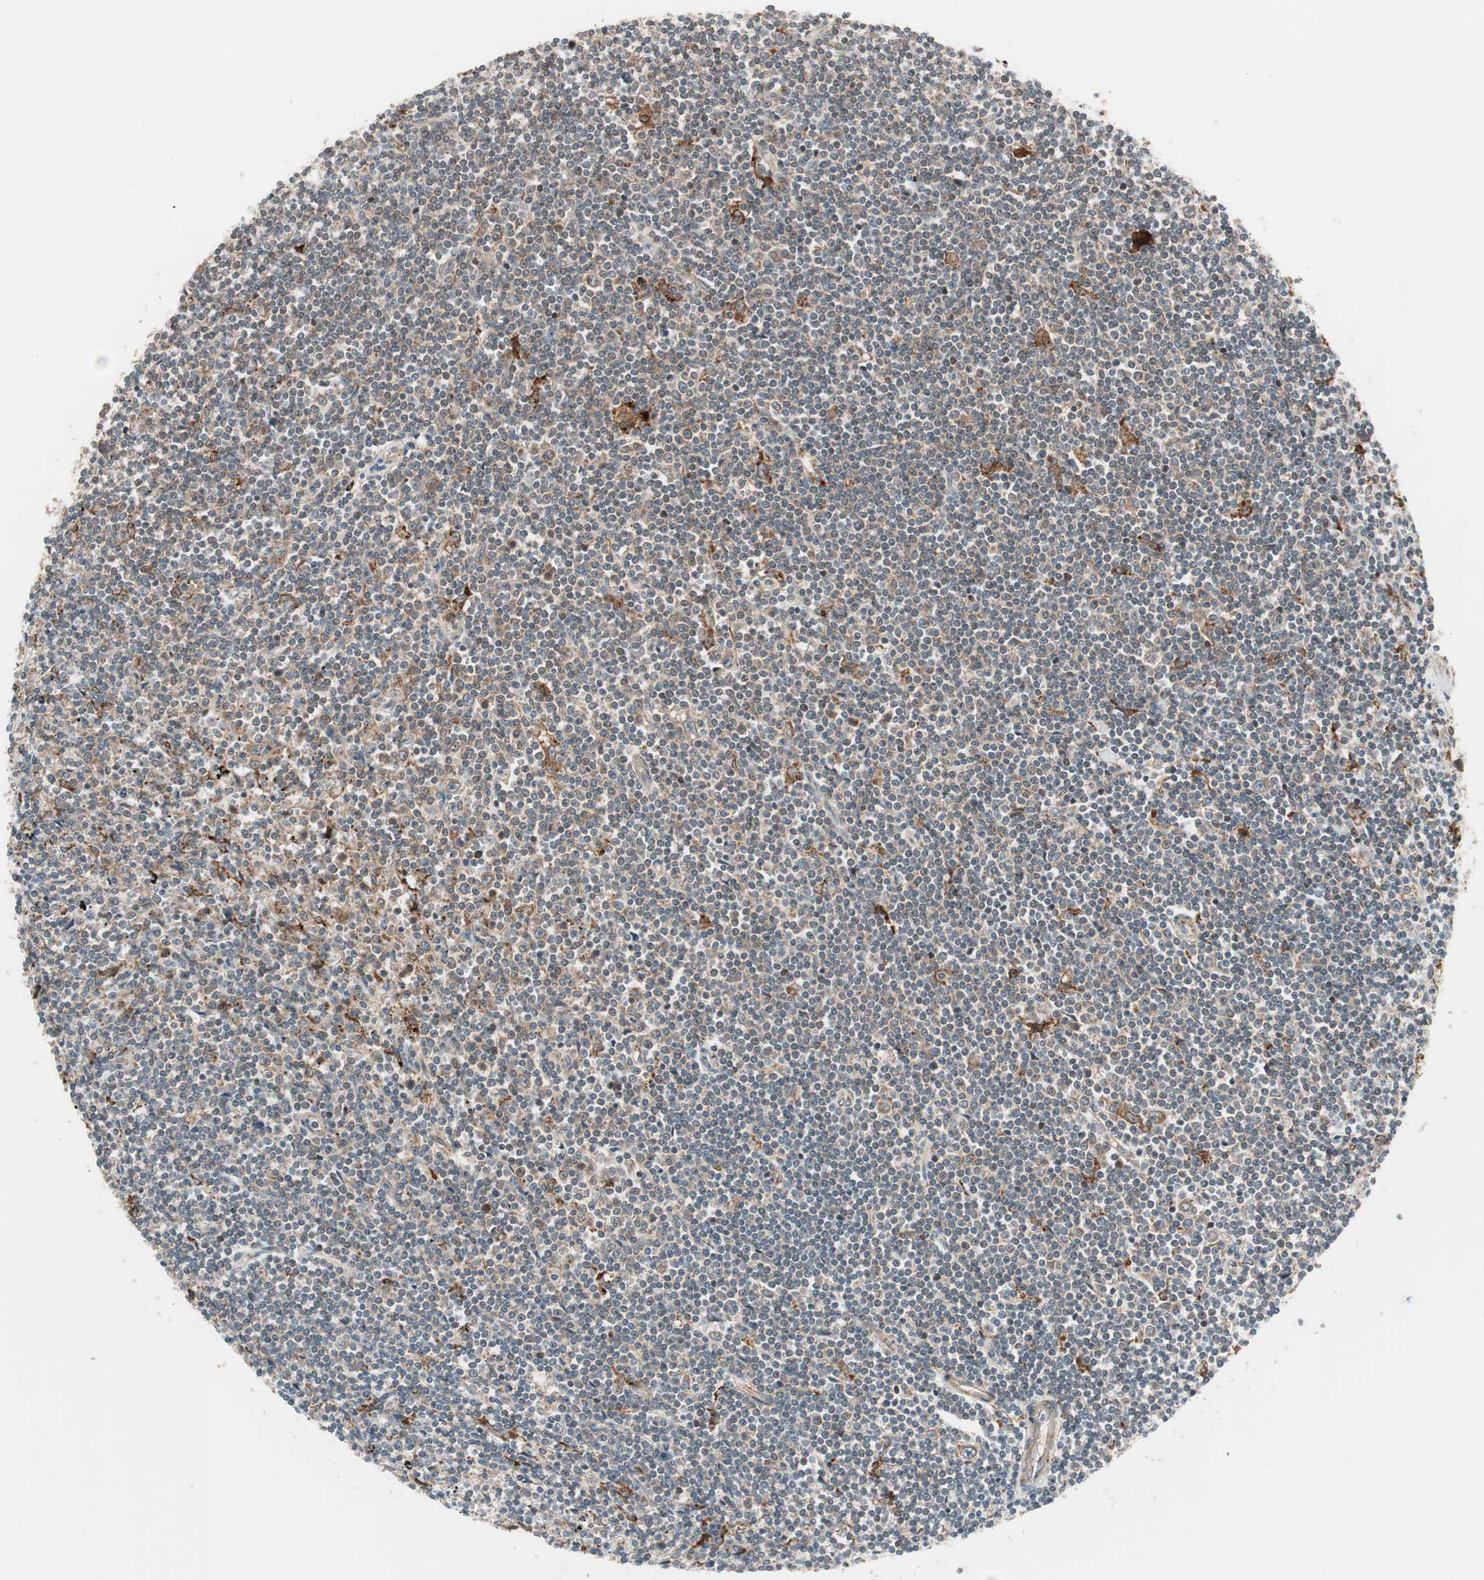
{"staining": {"intensity": "negative", "quantity": "none", "location": "none"}, "tissue": "lymphoma", "cell_type": "Tumor cells", "image_type": "cancer", "snomed": [{"axis": "morphology", "description": "Malignant lymphoma, non-Hodgkin's type, Low grade"}, {"axis": "topography", "description": "Spleen"}], "caption": "An immunohistochemistry image of low-grade malignant lymphoma, non-Hodgkin's type is shown. There is no staining in tumor cells of low-grade malignant lymphoma, non-Hodgkin's type. Nuclei are stained in blue.", "gene": "SFRP1", "patient": {"sex": "male", "age": 76}}